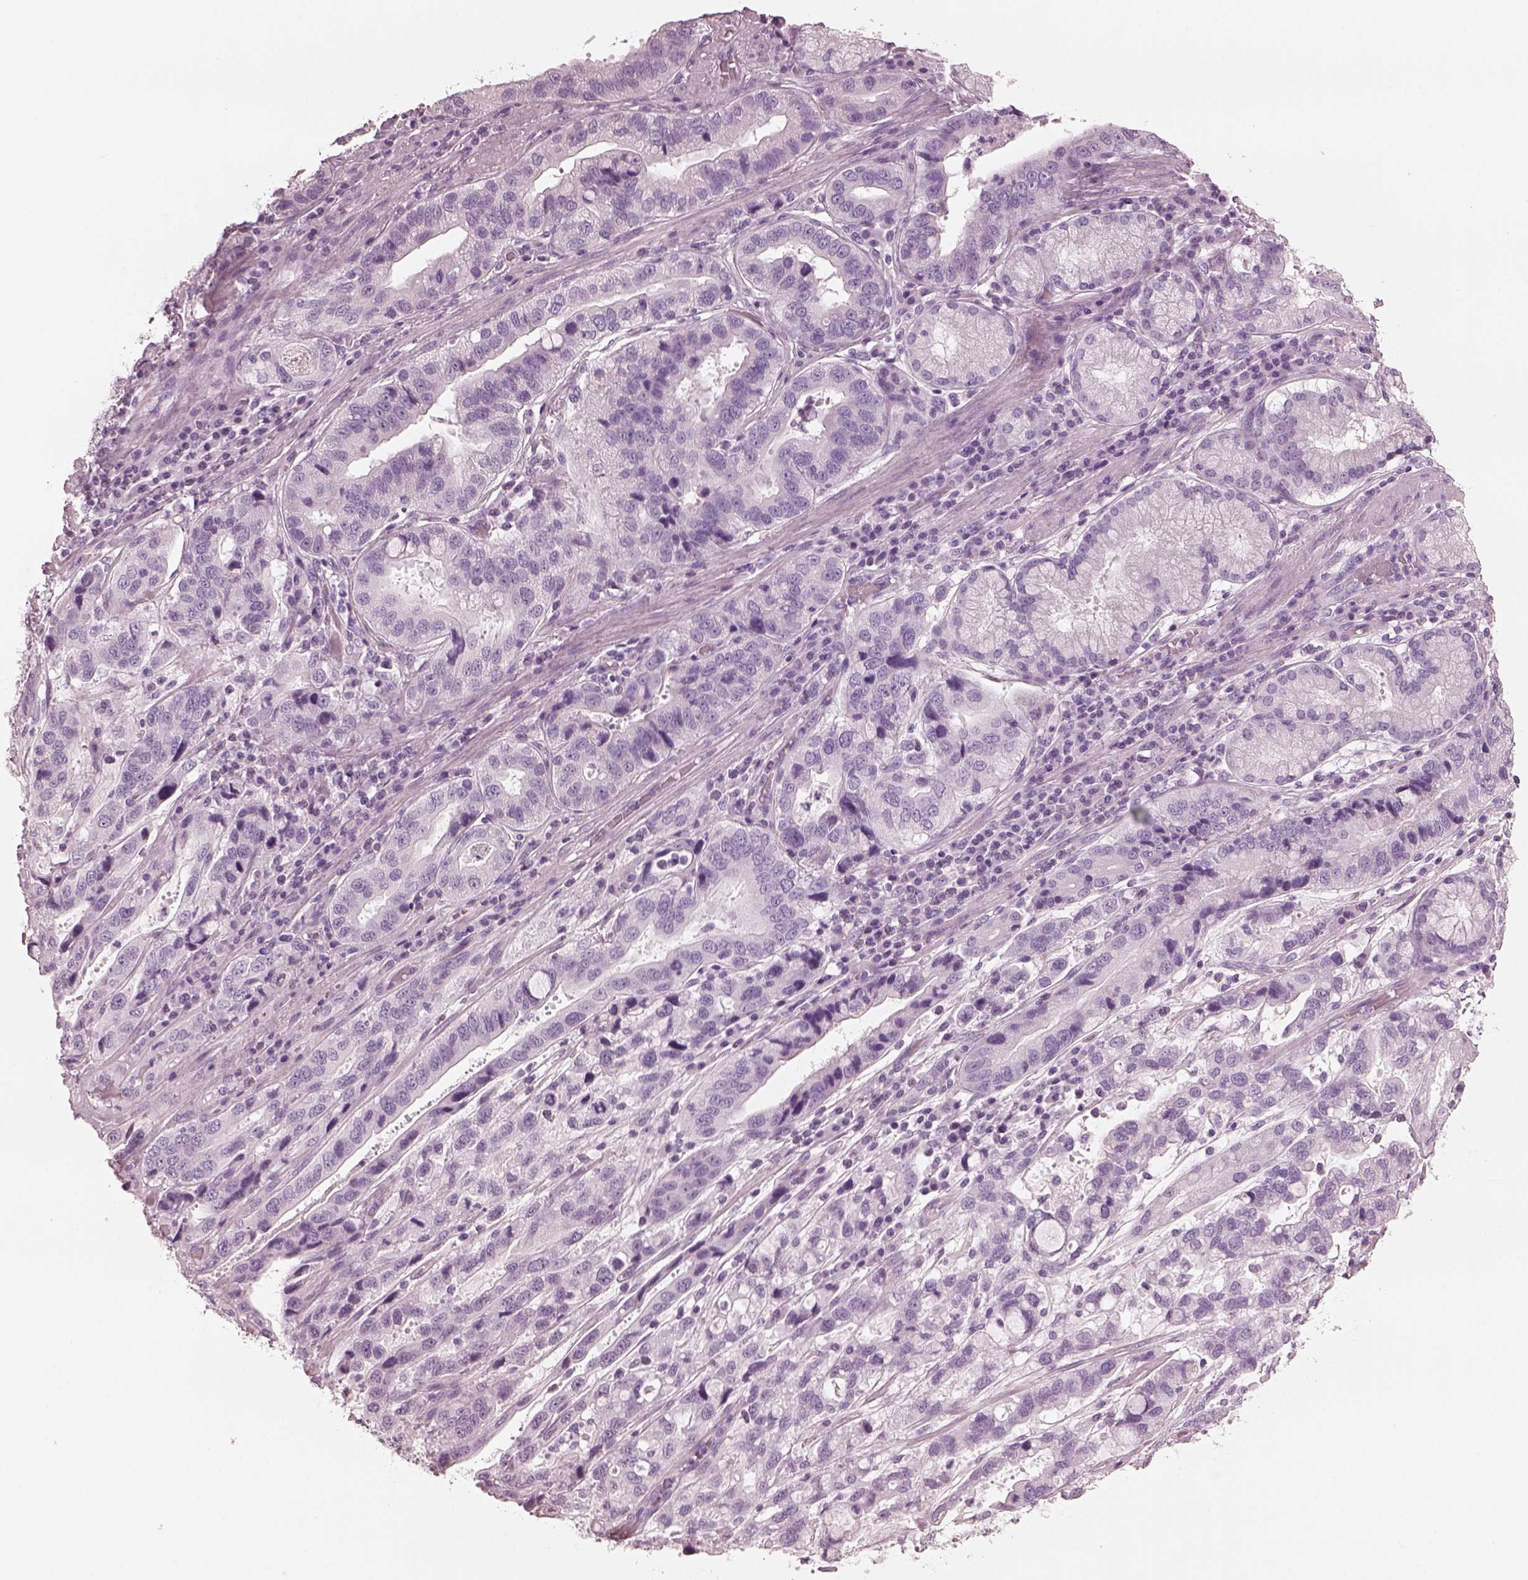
{"staining": {"intensity": "negative", "quantity": "none", "location": "none"}, "tissue": "stomach cancer", "cell_type": "Tumor cells", "image_type": "cancer", "snomed": [{"axis": "morphology", "description": "Adenocarcinoma, NOS"}, {"axis": "topography", "description": "Stomach, lower"}], "caption": "Stomach cancer stained for a protein using immunohistochemistry displays no positivity tumor cells.", "gene": "FABP9", "patient": {"sex": "female", "age": 76}}